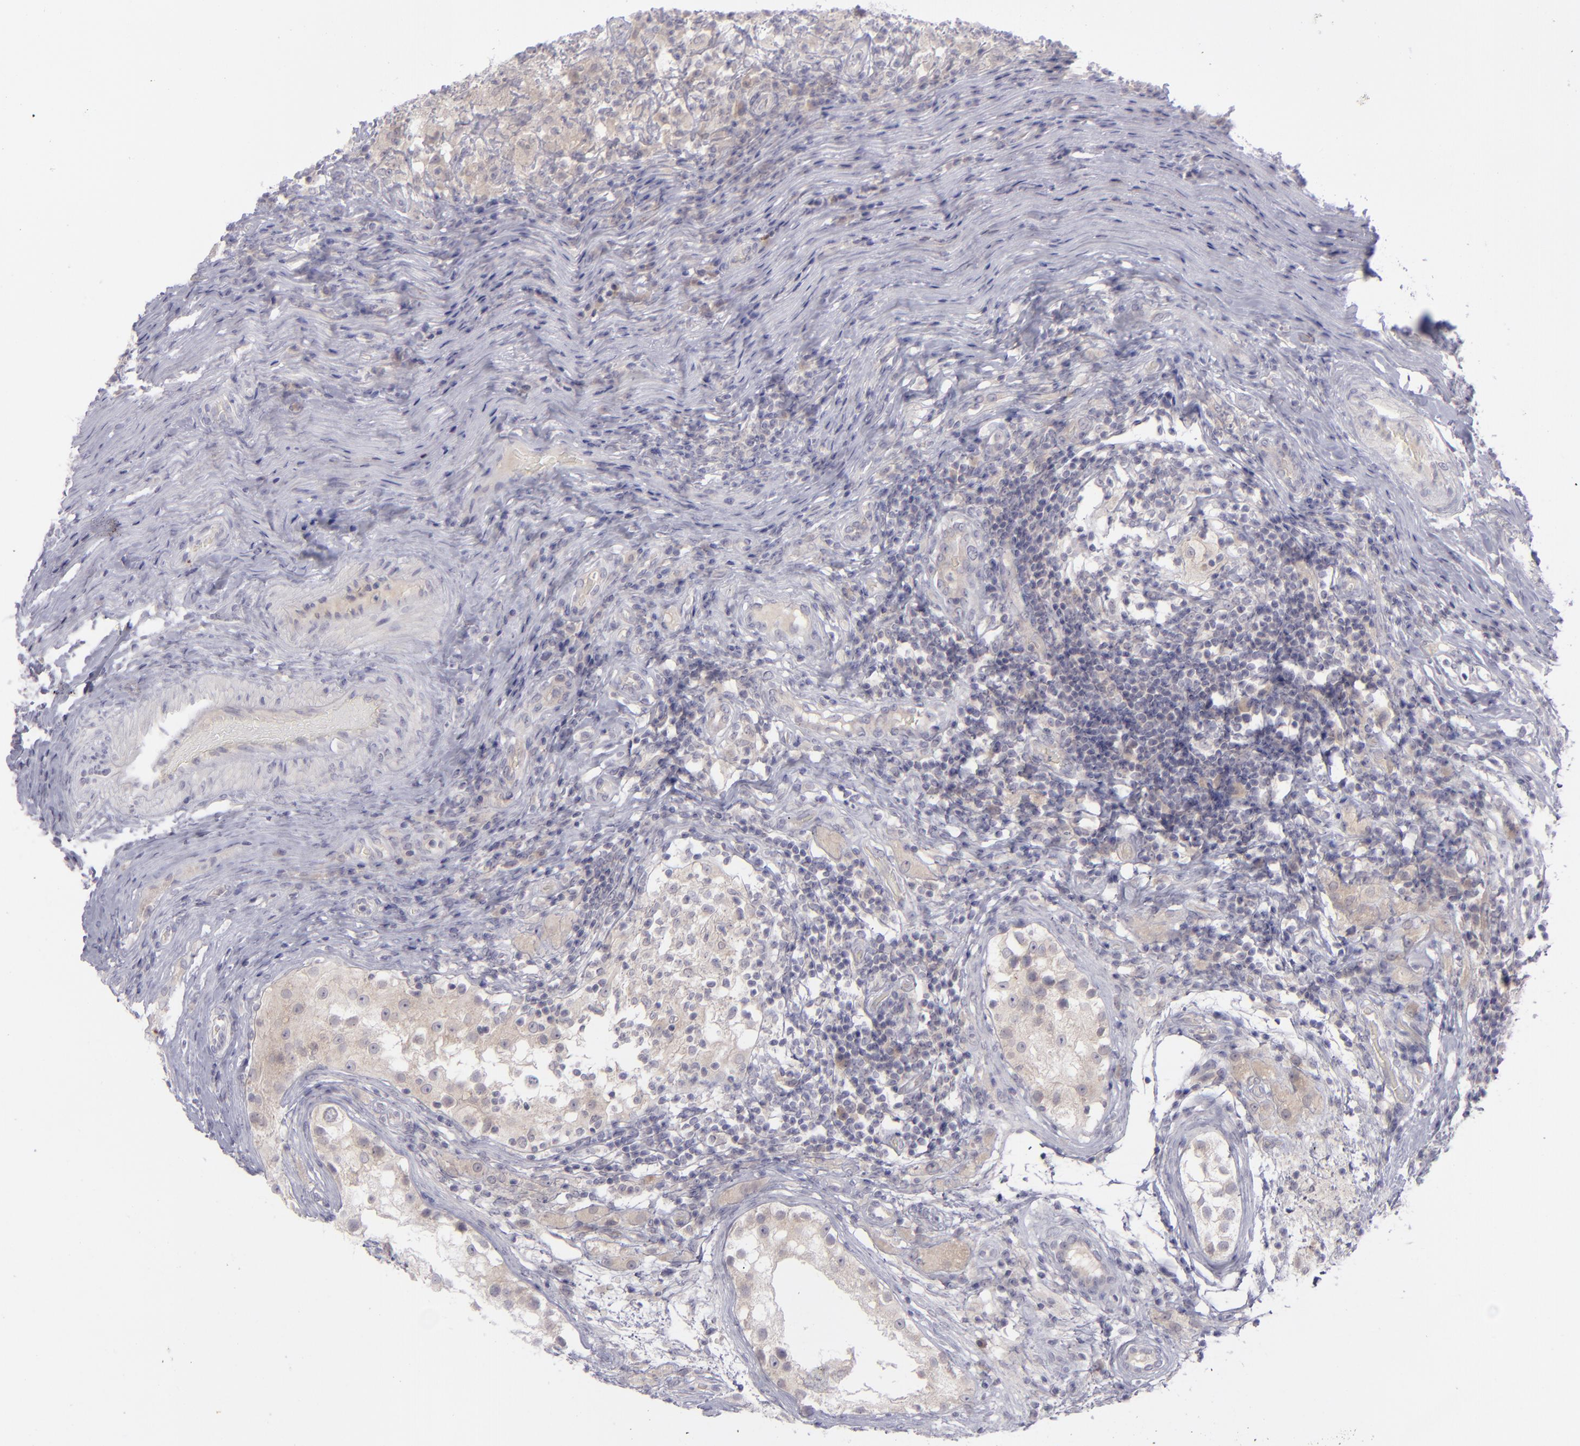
{"staining": {"intensity": "weak", "quantity": "25%-75%", "location": "cytoplasmic/membranous"}, "tissue": "testis cancer", "cell_type": "Tumor cells", "image_type": "cancer", "snomed": [{"axis": "morphology", "description": "Seminoma, NOS"}, {"axis": "topography", "description": "Testis"}], "caption": "This is a micrograph of immunohistochemistry staining of testis cancer, which shows weak expression in the cytoplasmic/membranous of tumor cells.", "gene": "EVPL", "patient": {"sex": "male", "age": 34}}